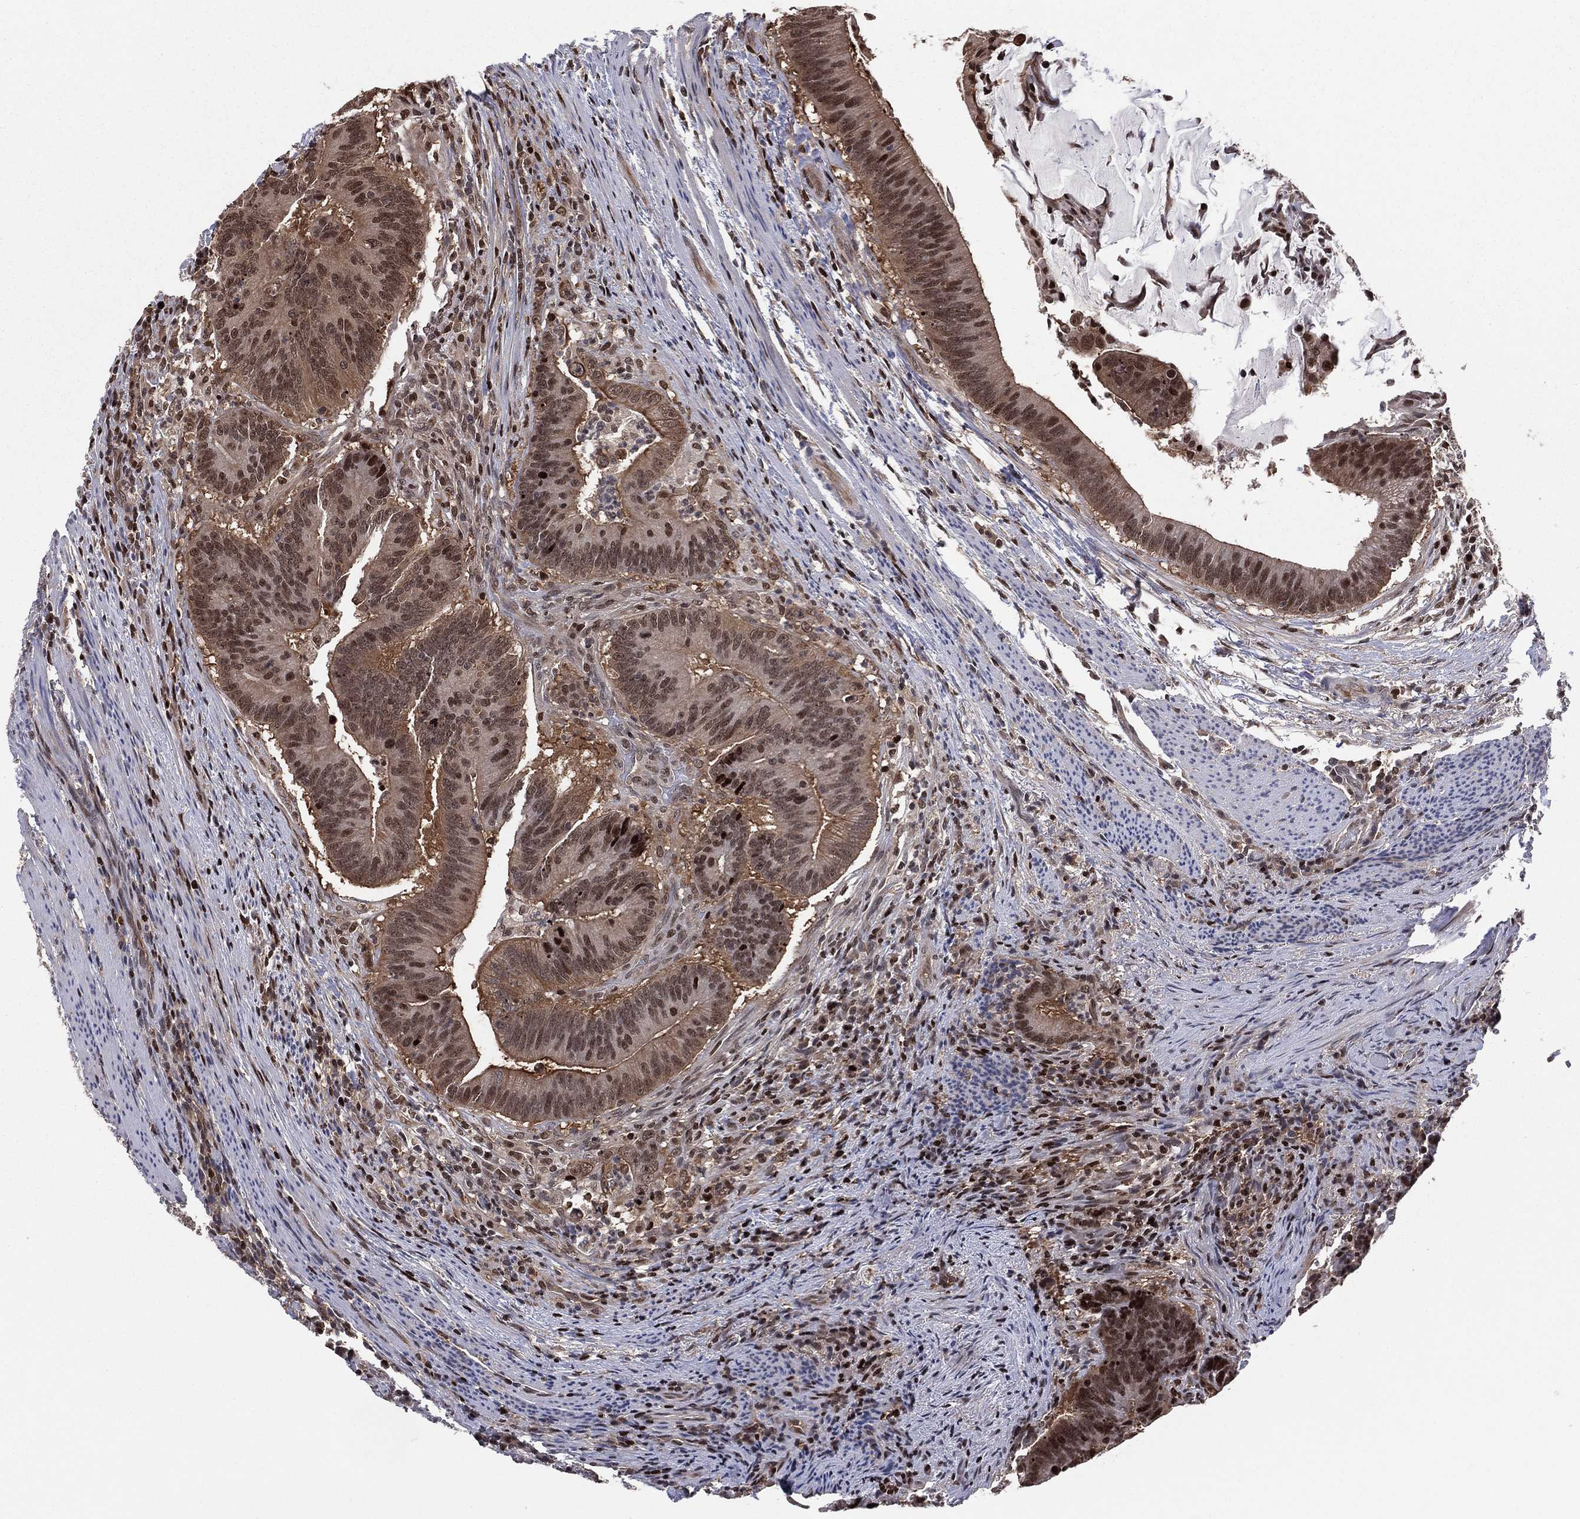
{"staining": {"intensity": "strong", "quantity": ">75%", "location": "cytoplasmic/membranous,nuclear"}, "tissue": "colorectal cancer", "cell_type": "Tumor cells", "image_type": "cancer", "snomed": [{"axis": "morphology", "description": "Adenocarcinoma, NOS"}, {"axis": "topography", "description": "Colon"}], "caption": "DAB immunohistochemical staining of human colorectal cancer displays strong cytoplasmic/membranous and nuclear protein expression in about >75% of tumor cells.", "gene": "PSMA1", "patient": {"sex": "female", "age": 87}}